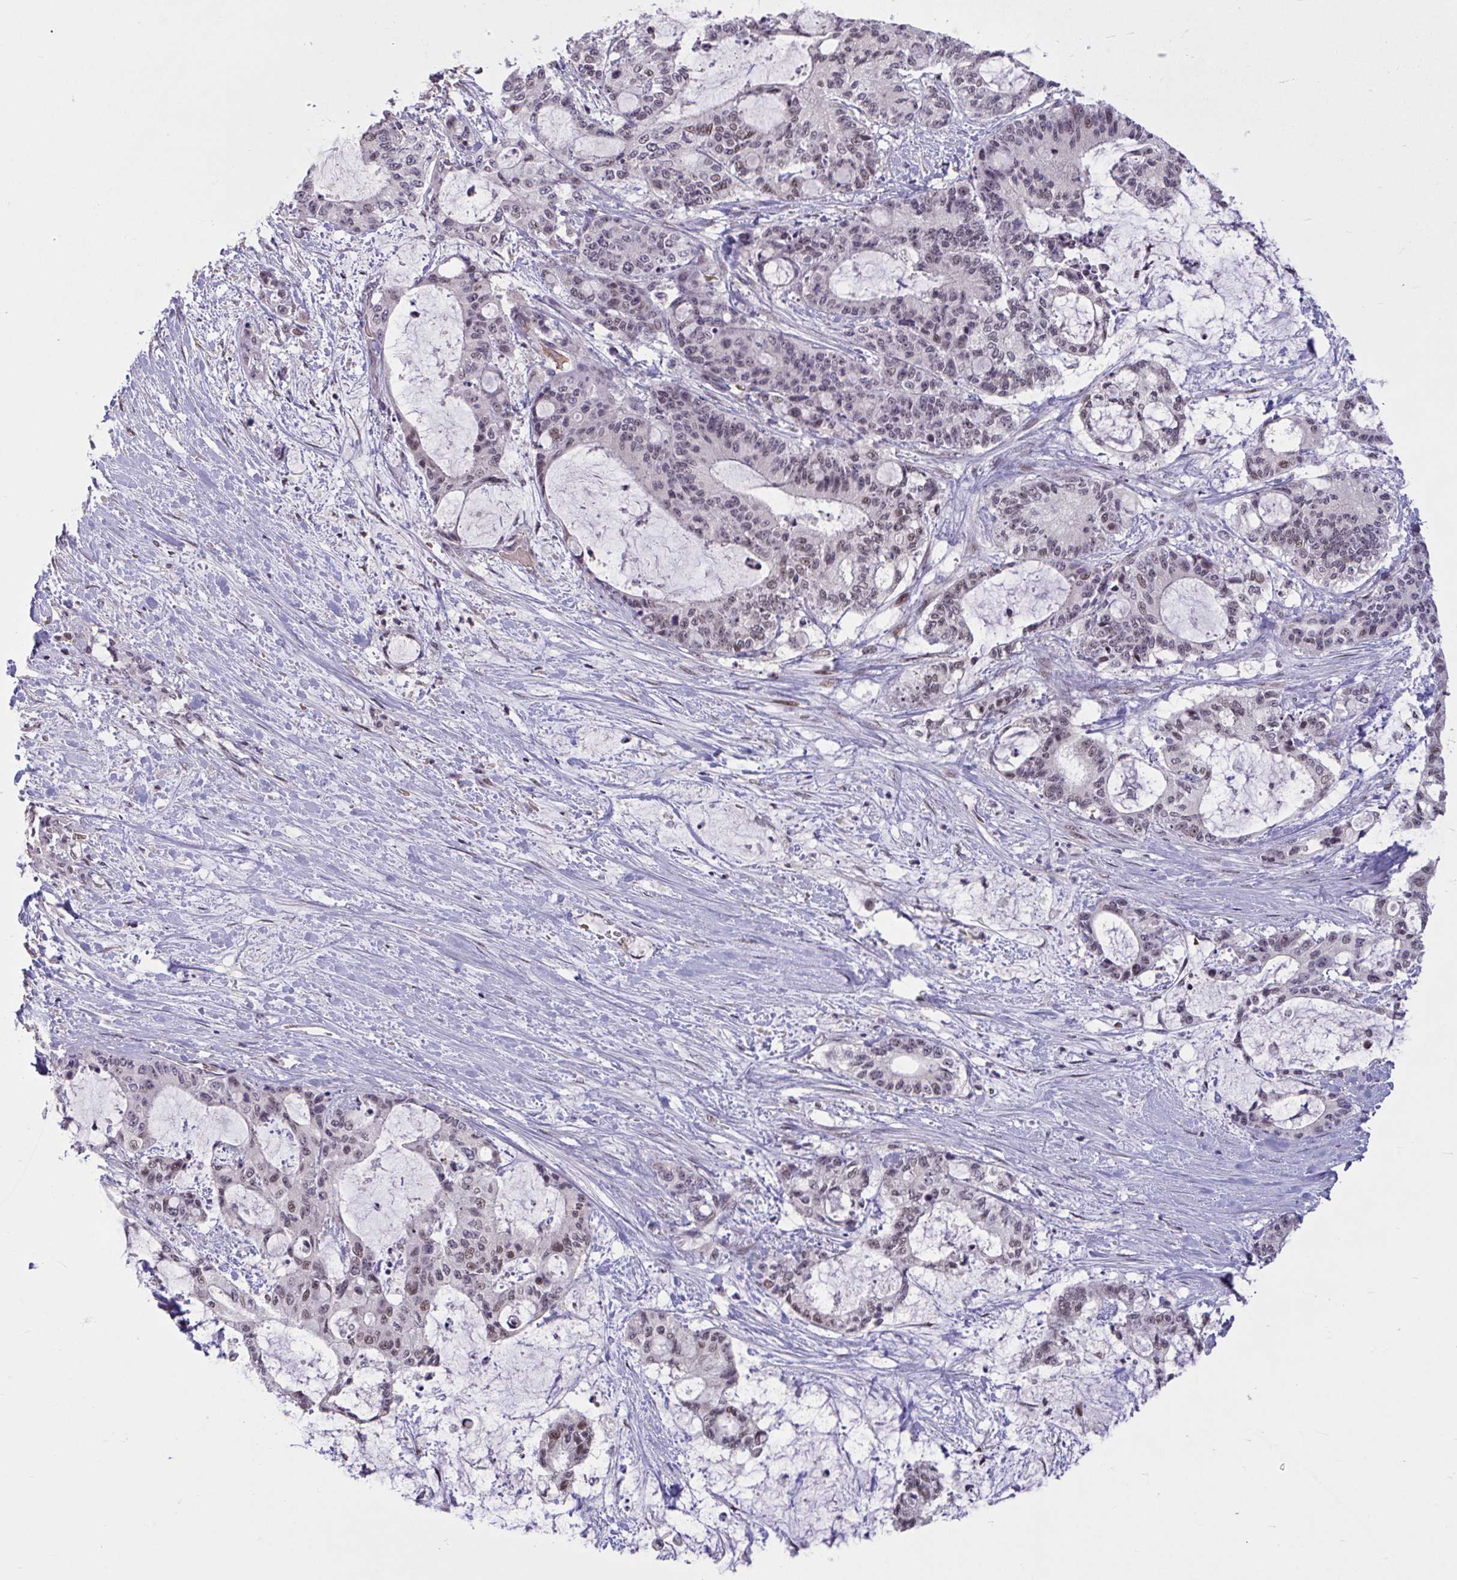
{"staining": {"intensity": "moderate", "quantity": "<25%", "location": "nuclear"}, "tissue": "liver cancer", "cell_type": "Tumor cells", "image_type": "cancer", "snomed": [{"axis": "morphology", "description": "Normal tissue, NOS"}, {"axis": "morphology", "description": "Cholangiocarcinoma"}, {"axis": "topography", "description": "Liver"}, {"axis": "topography", "description": "Peripheral nerve tissue"}], "caption": "A photomicrograph of human liver cancer stained for a protein demonstrates moderate nuclear brown staining in tumor cells.", "gene": "ZNF414", "patient": {"sex": "female", "age": 73}}